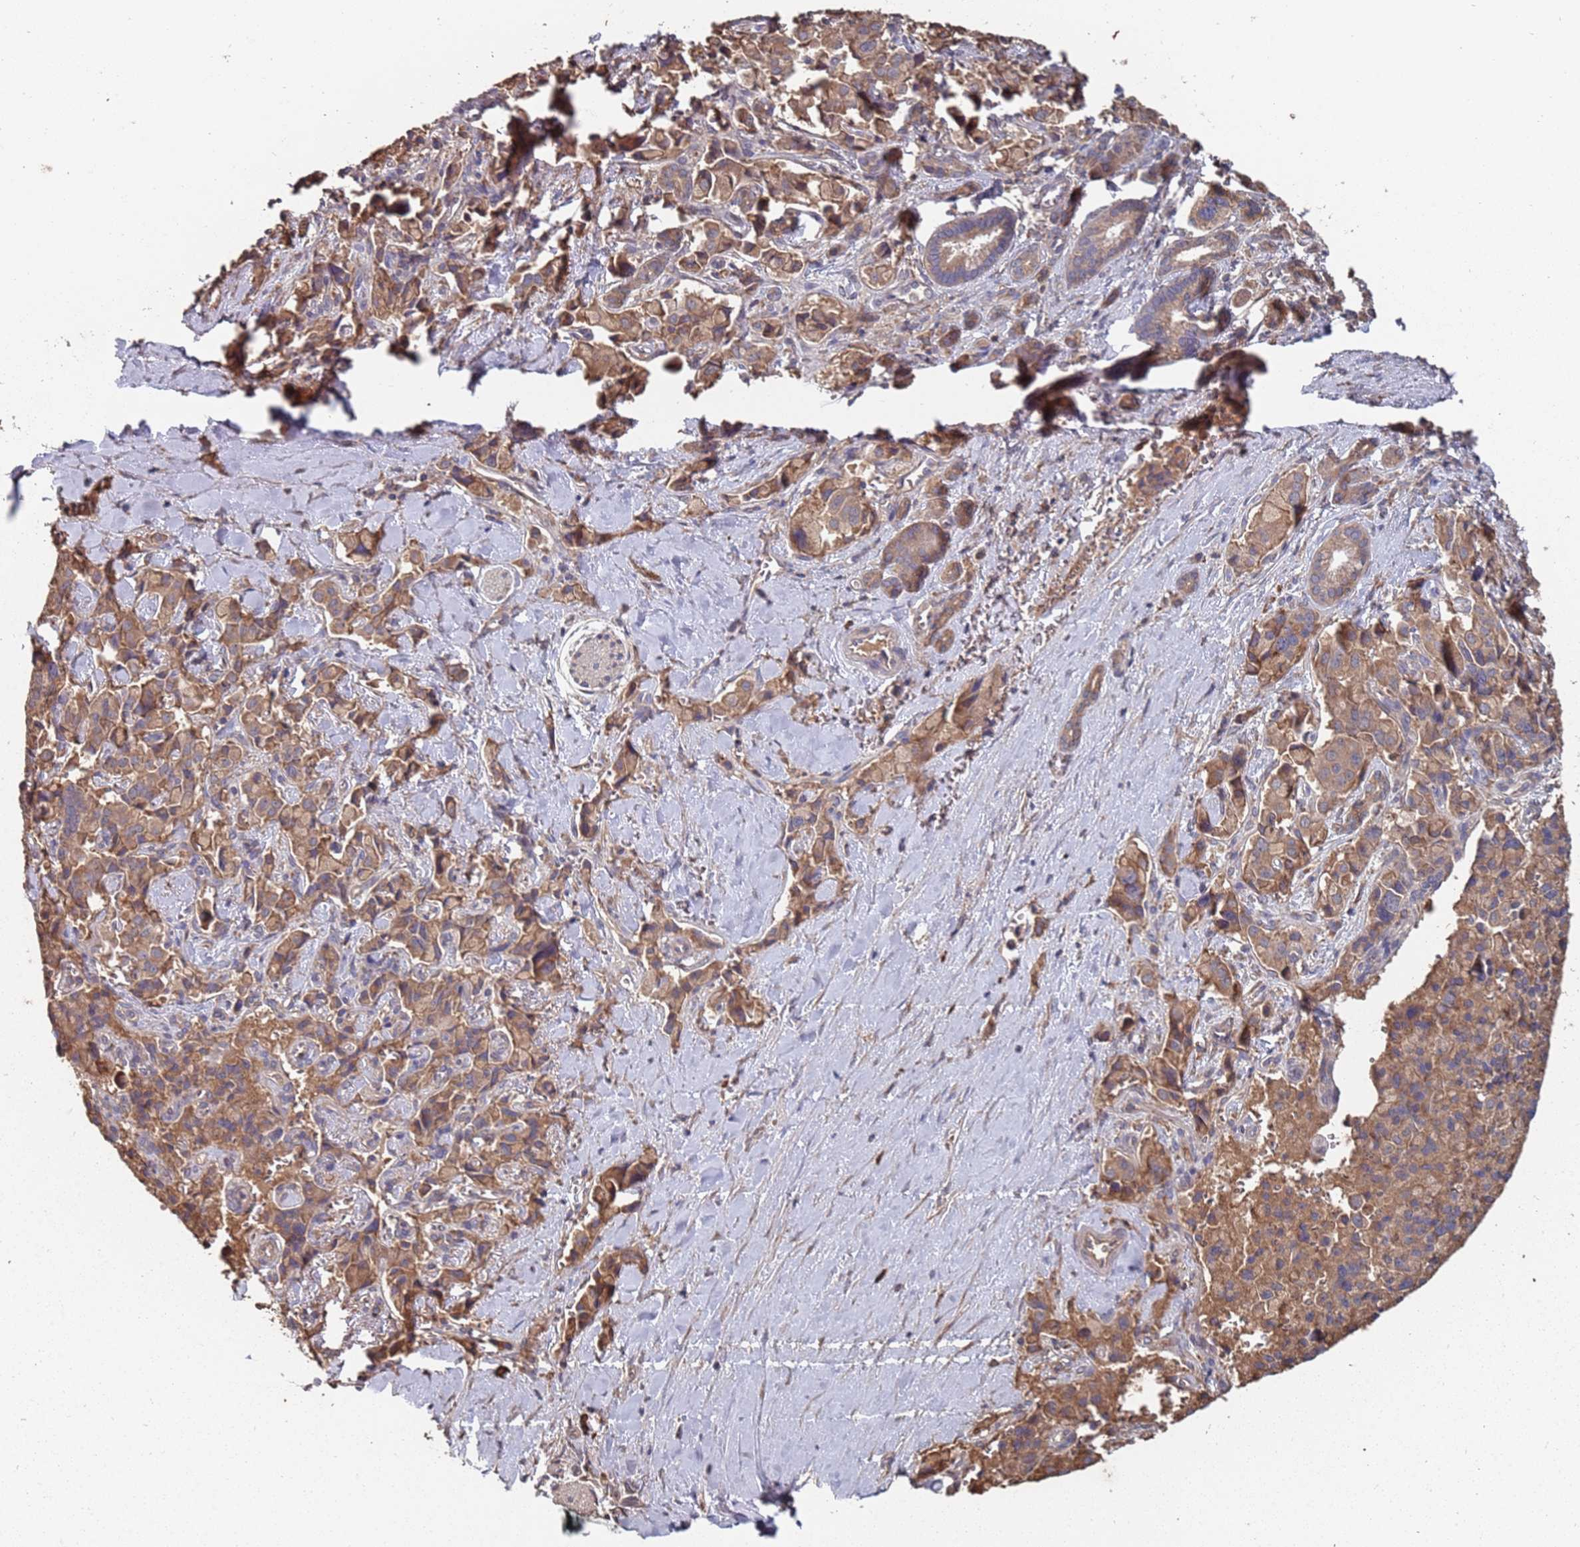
{"staining": {"intensity": "moderate", "quantity": ">75%", "location": "cytoplasmic/membranous"}, "tissue": "pancreatic cancer", "cell_type": "Tumor cells", "image_type": "cancer", "snomed": [{"axis": "morphology", "description": "Adenocarcinoma, NOS"}, {"axis": "topography", "description": "Pancreas"}], "caption": "High-power microscopy captured an immunohistochemistry (IHC) photomicrograph of pancreatic cancer, revealing moderate cytoplasmic/membranous positivity in about >75% of tumor cells. Immunohistochemistry (ihc) stains the protein in brown and the nuclei are stained blue.", "gene": "ATG5", "patient": {"sex": "male", "age": 65}}